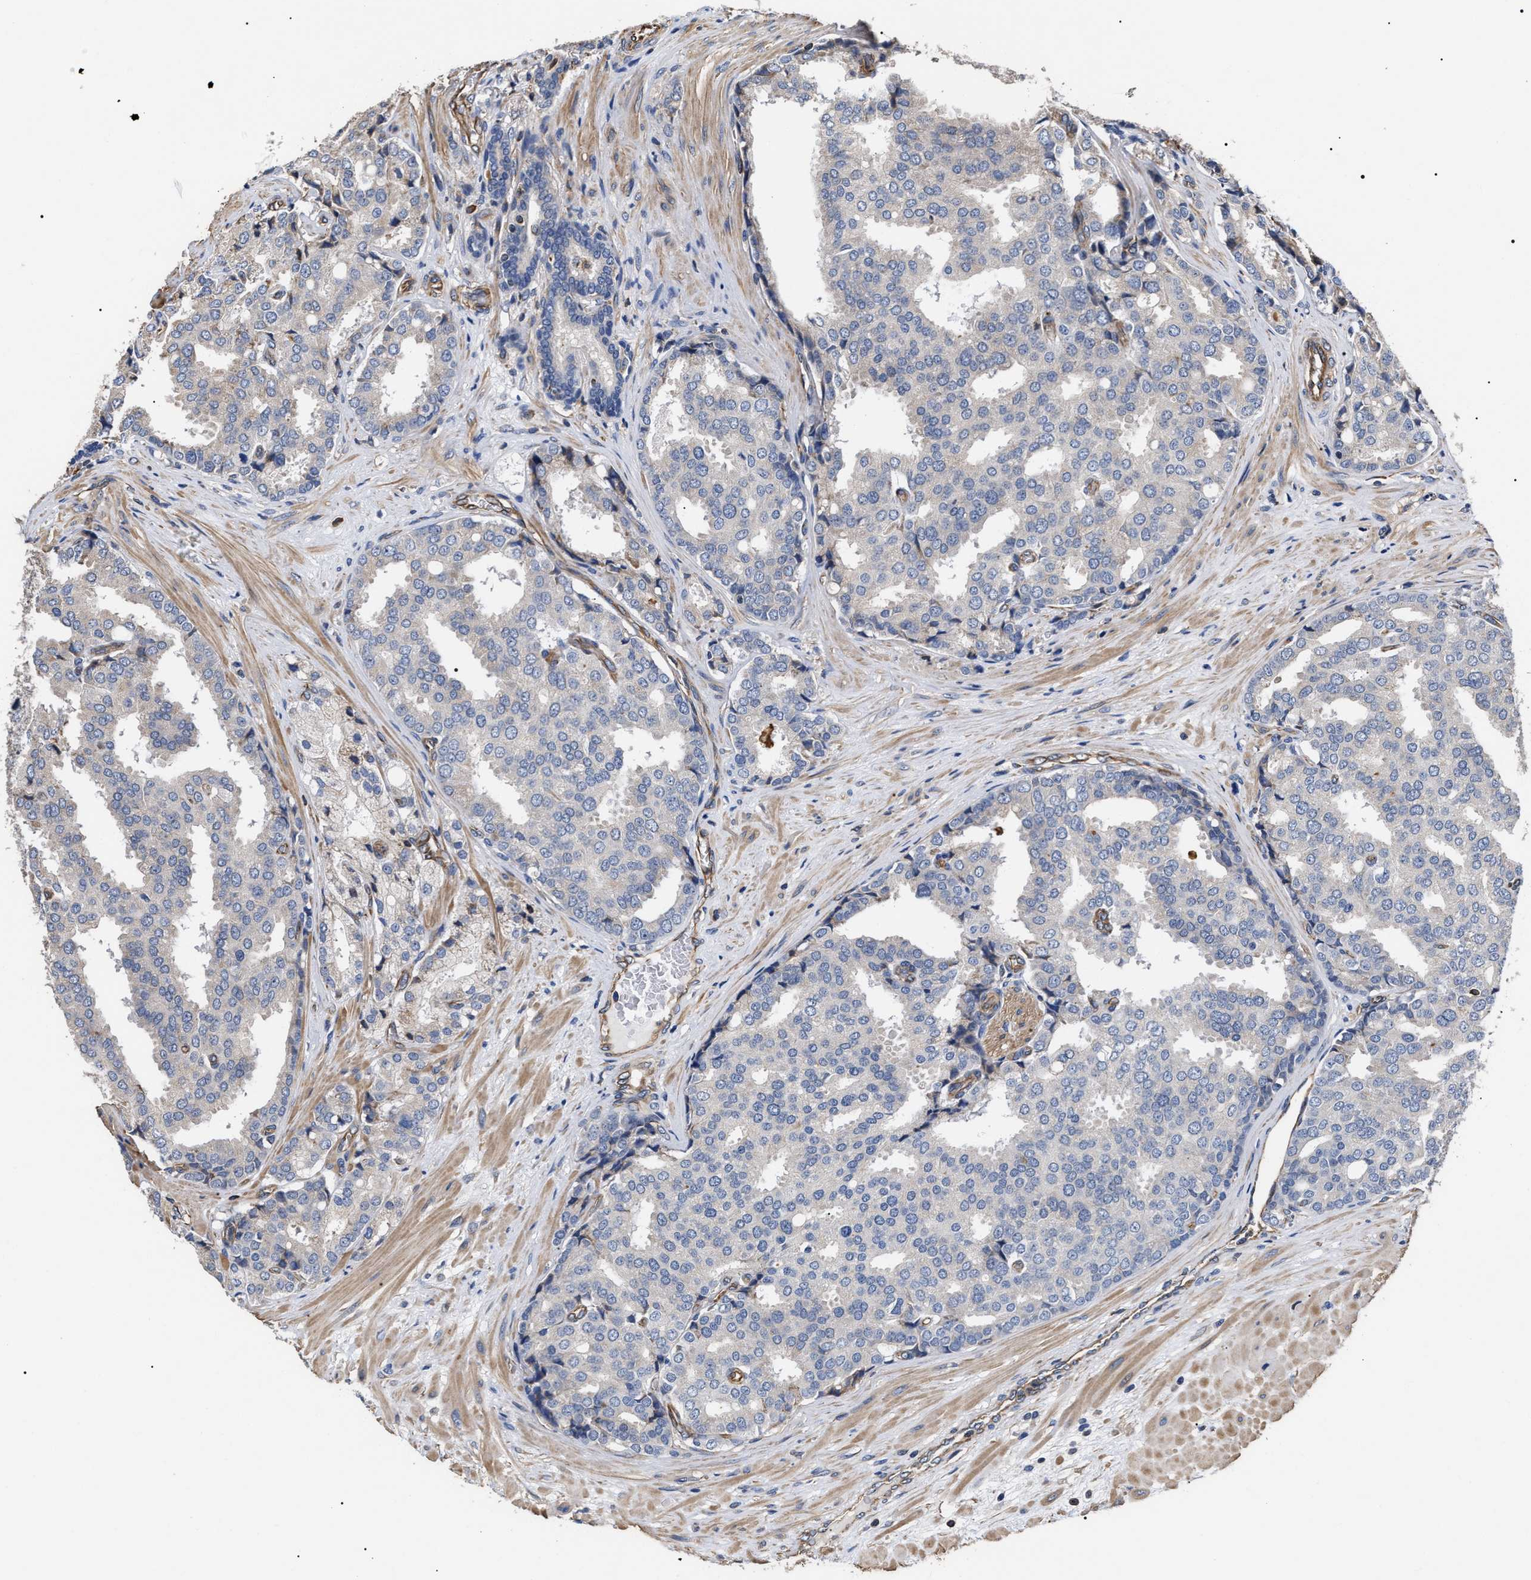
{"staining": {"intensity": "negative", "quantity": "none", "location": "none"}, "tissue": "prostate cancer", "cell_type": "Tumor cells", "image_type": "cancer", "snomed": [{"axis": "morphology", "description": "Adenocarcinoma, High grade"}, {"axis": "topography", "description": "Prostate"}], "caption": "A high-resolution micrograph shows immunohistochemistry (IHC) staining of adenocarcinoma (high-grade) (prostate), which shows no significant positivity in tumor cells. (DAB IHC with hematoxylin counter stain).", "gene": "TSPAN33", "patient": {"sex": "male", "age": 50}}